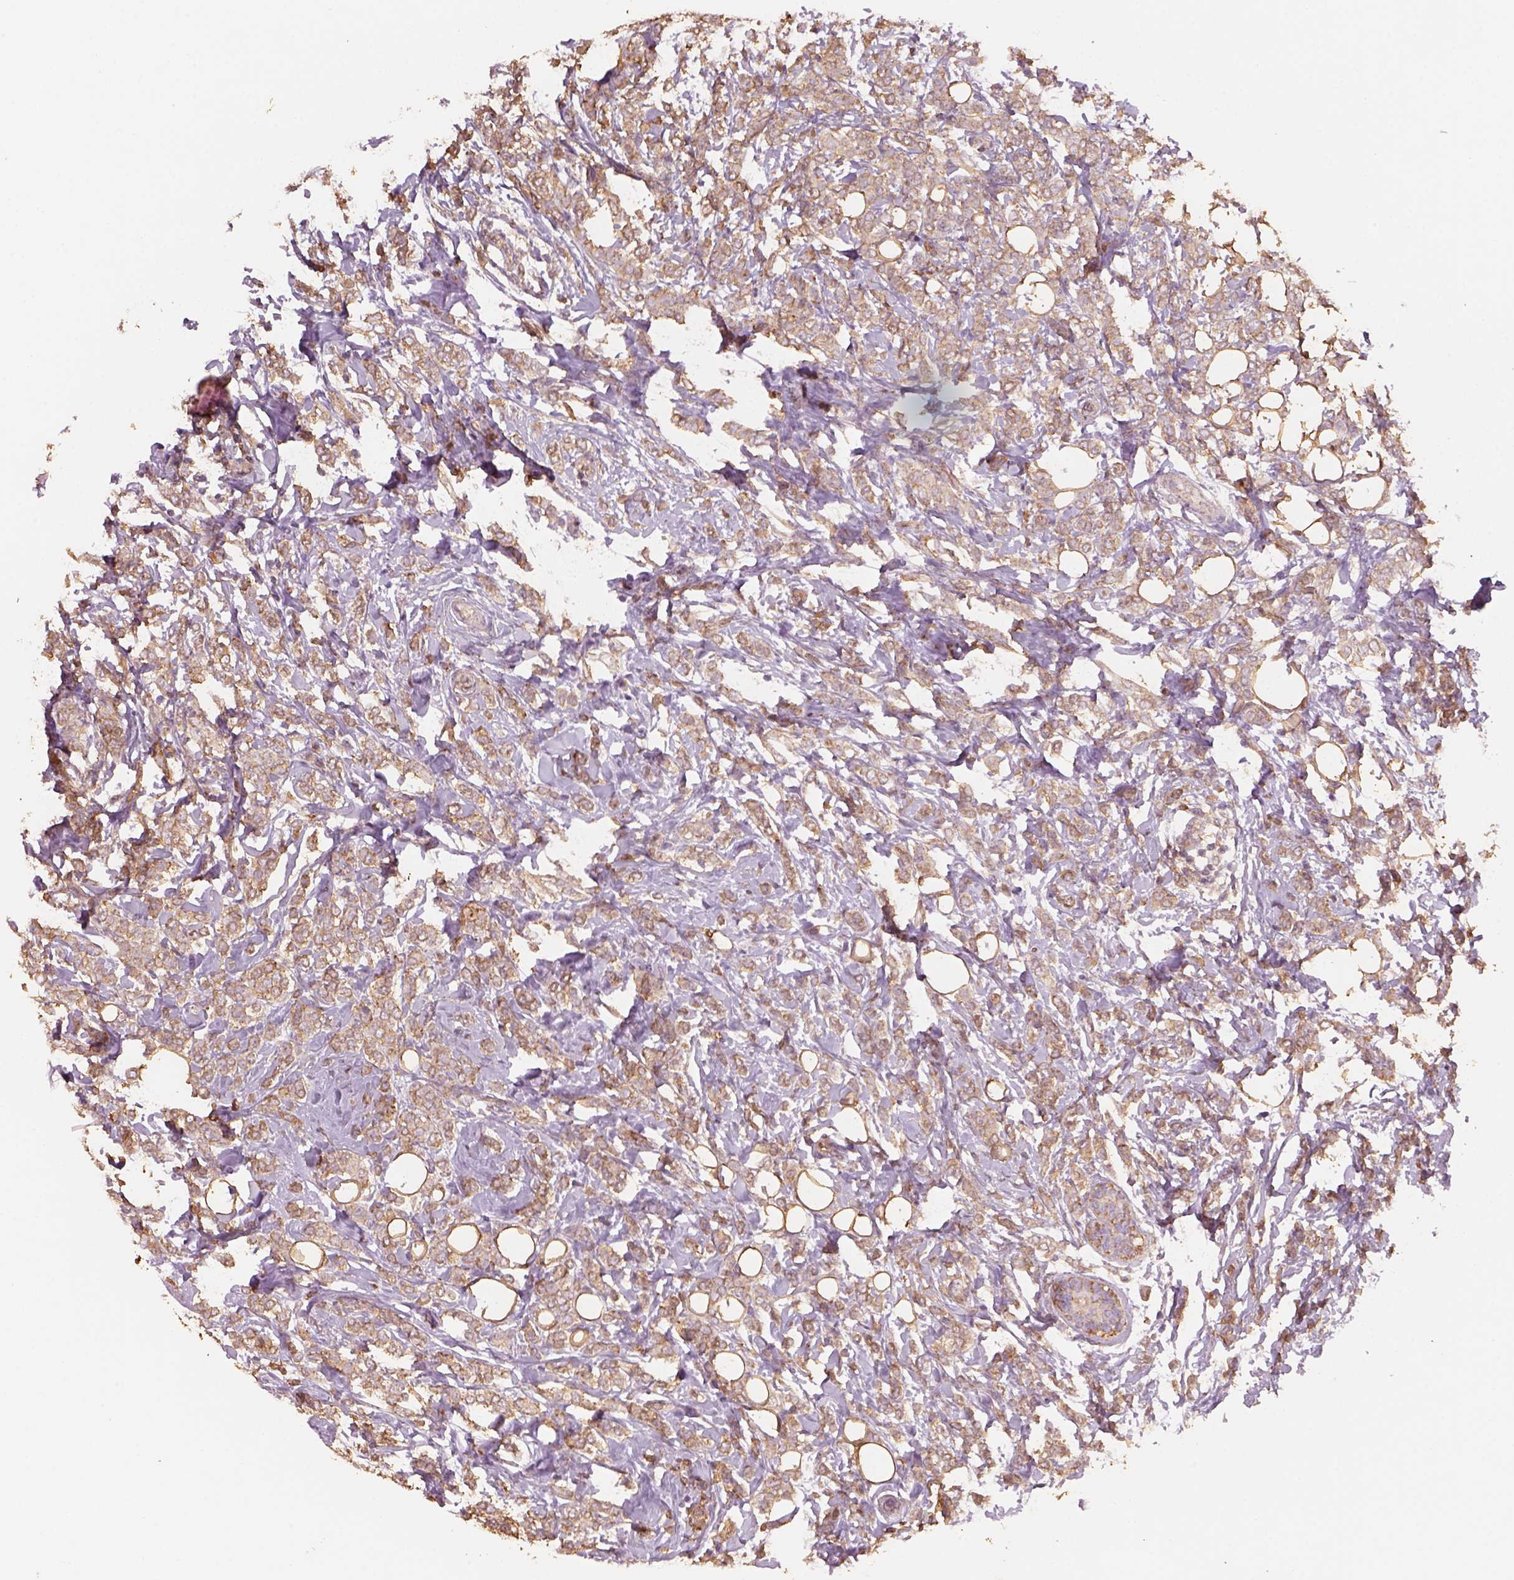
{"staining": {"intensity": "moderate", "quantity": ">75%", "location": "cytoplasmic/membranous"}, "tissue": "breast cancer", "cell_type": "Tumor cells", "image_type": "cancer", "snomed": [{"axis": "morphology", "description": "Lobular carcinoma"}, {"axis": "topography", "description": "Breast"}], "caption": "DAB immunohistochemical staining of lobular carcinoma (breast) reveals moderate cytoplasmic/membranous protein staining in approximately >75% of tumor cells. The staining was performed using DAB (3,3'-diaminobenzidine), with brown indicating positive protein expression. Nuclei are stained blue with hematoxylin.", "gene": "AP2B1", "patient": {"sex": "female", "age": 49}}